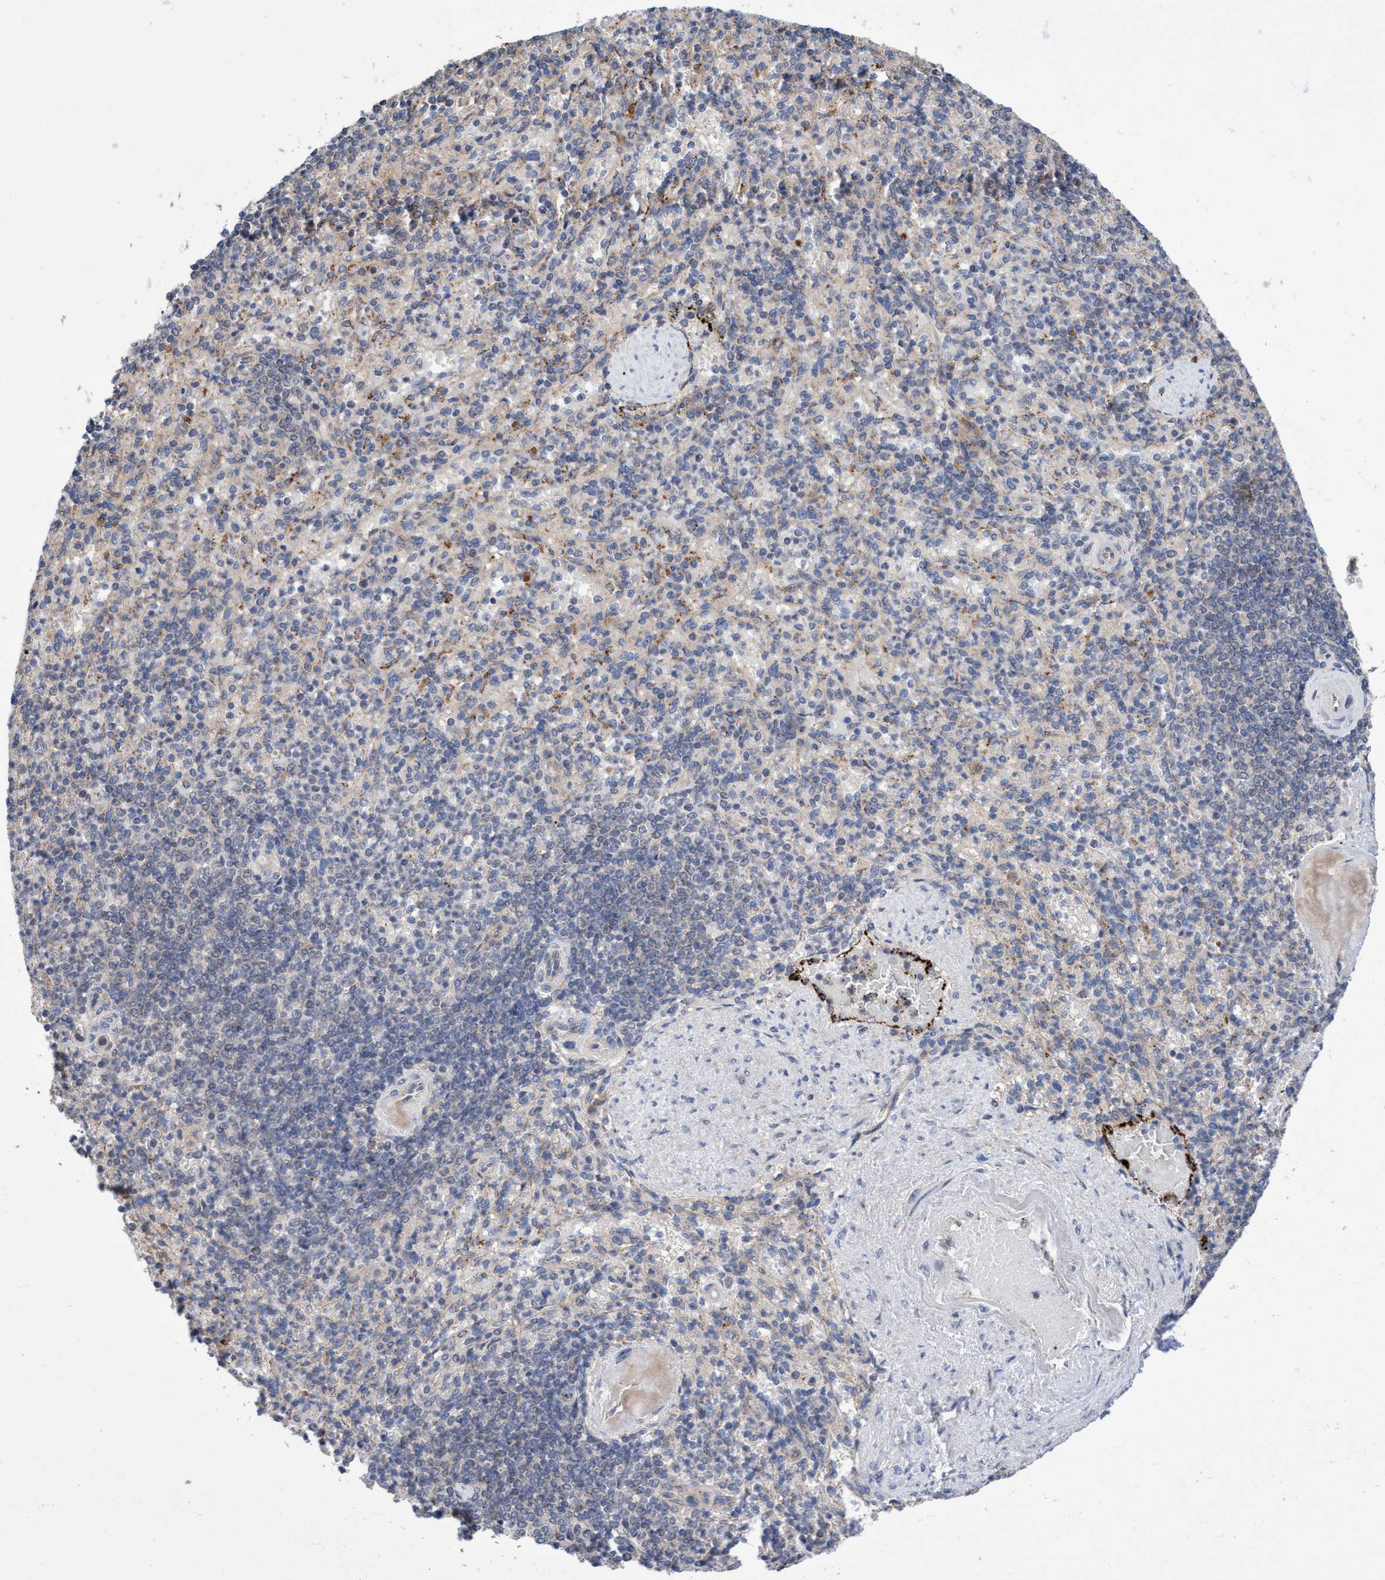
{"staining": {"intensity": "negative", "quantity": "none", "location": "none"}, "tissue": "spleen", "cell_type": "Cells in red pulp", "image_type": "normal", "snomed": [{"axis": "morphology", "description": "Normal tissue, NOS"}, {"axis": "topography", "description": "Spleen"}], "caption": "A histopathology image of human spleen is negative for staining in cells in red pulp. (DAB immunohistochemistry (IHC) visualized using brightfield microscopy, high magnification).", "gene": "P2RY14", "patient": {"sex": "female", "age": 74}}